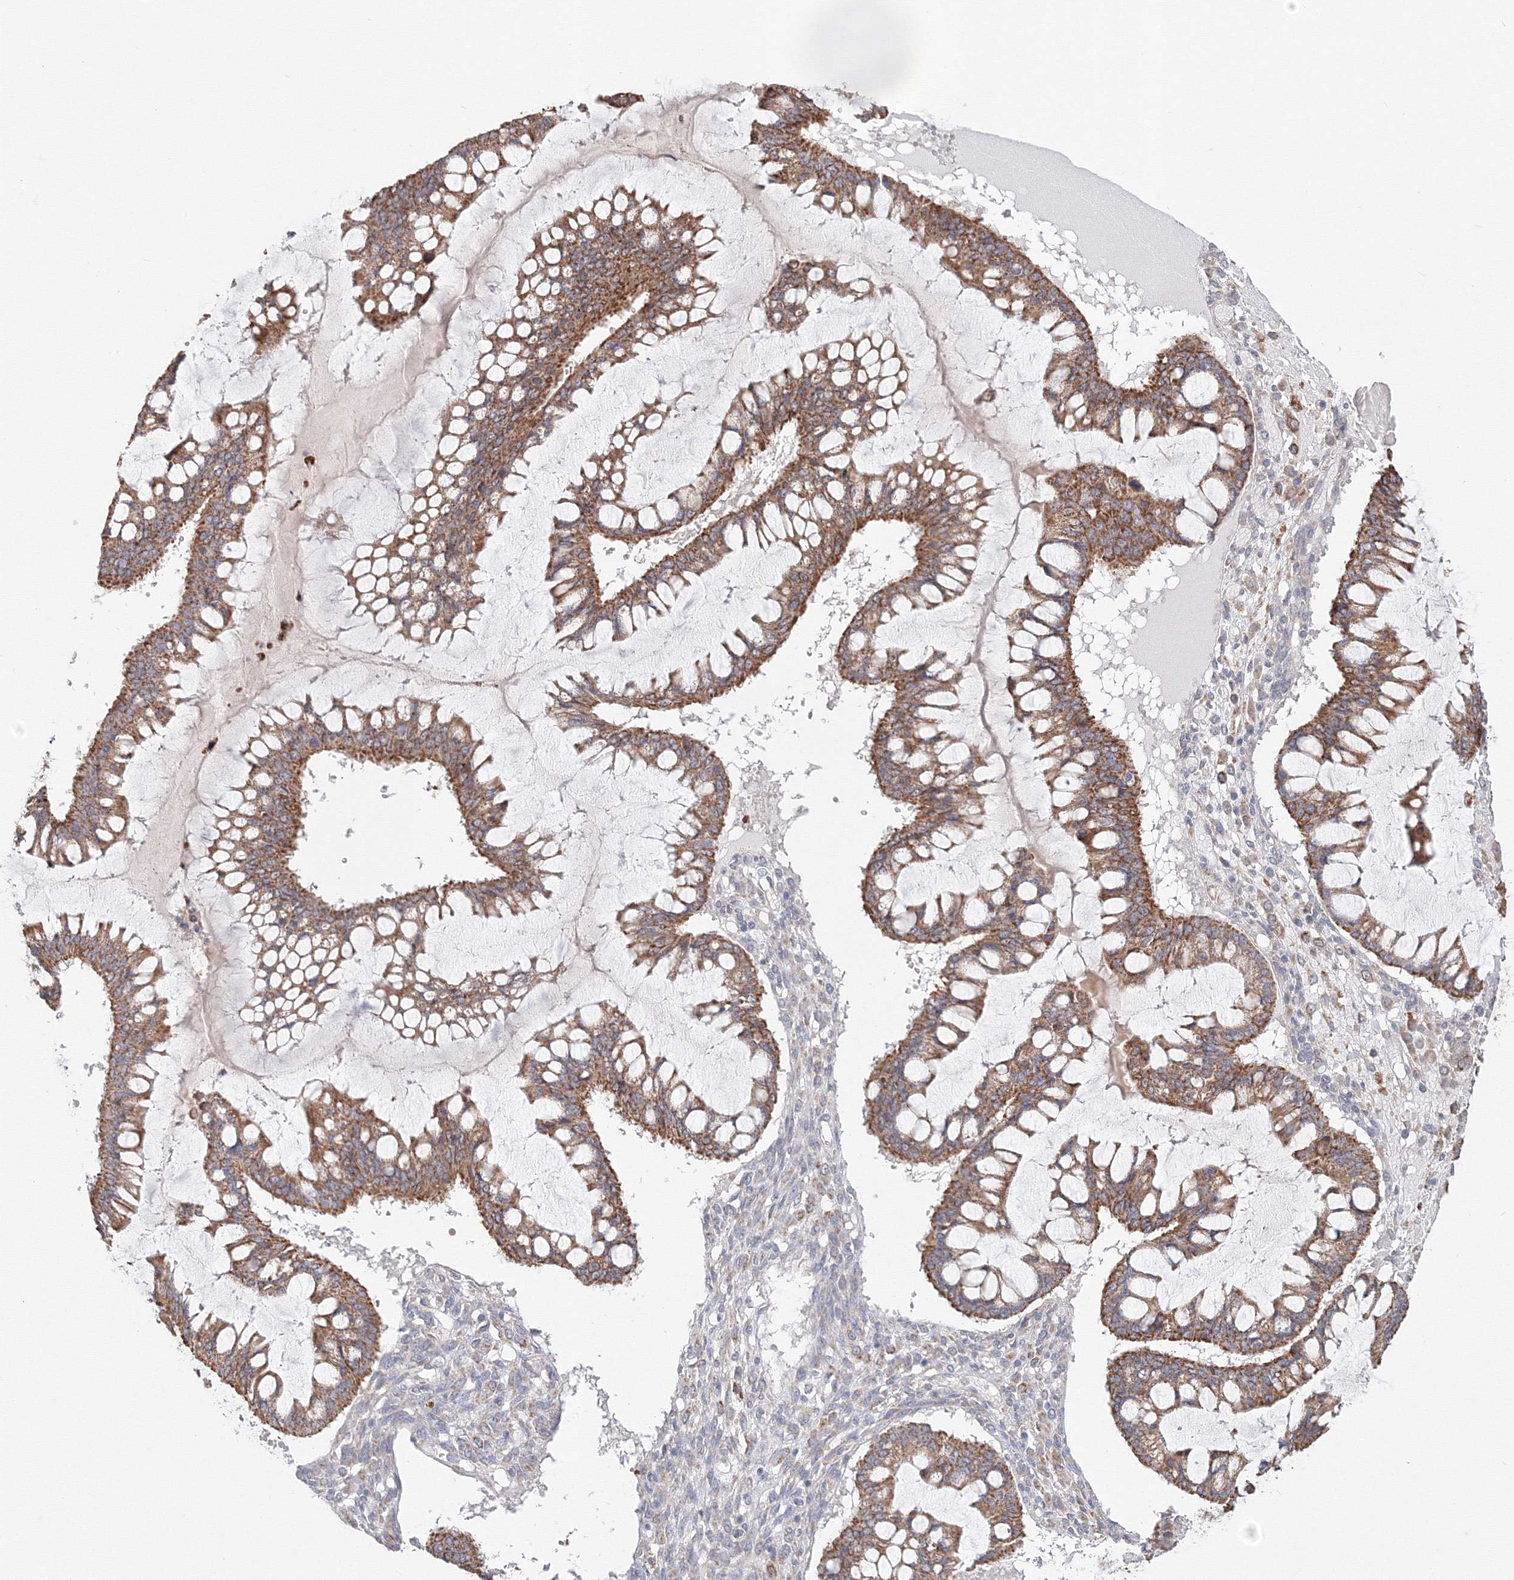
{"staining": {"intensity": "moderate", "quantity": ">75%", "location": "cytoplasmic/membranous"}, "tissue": "ovarian cancer", "cell_type": "Tumor cells", "image_type": "cancer", "snomed": [{"axis": "morphology", "description": "Cystadenocarcinoma, mucinous, NOS"}, {"axis": "topography", "description": "Ovary"}], "caption": "Moderate cytoplasmic/membranous expression is appreciated in about >75% of tumor cells in ovarian cancer (mucinous cystadenocarcinoma). The staining was performed using DAB (3,3'-diaminobenzidine), with brown indicating positive protein expression. Nuclei are stained blue with hematoxylin.", "gene": "DHRS12", "patient": {"sex": "female", "age": 73}}